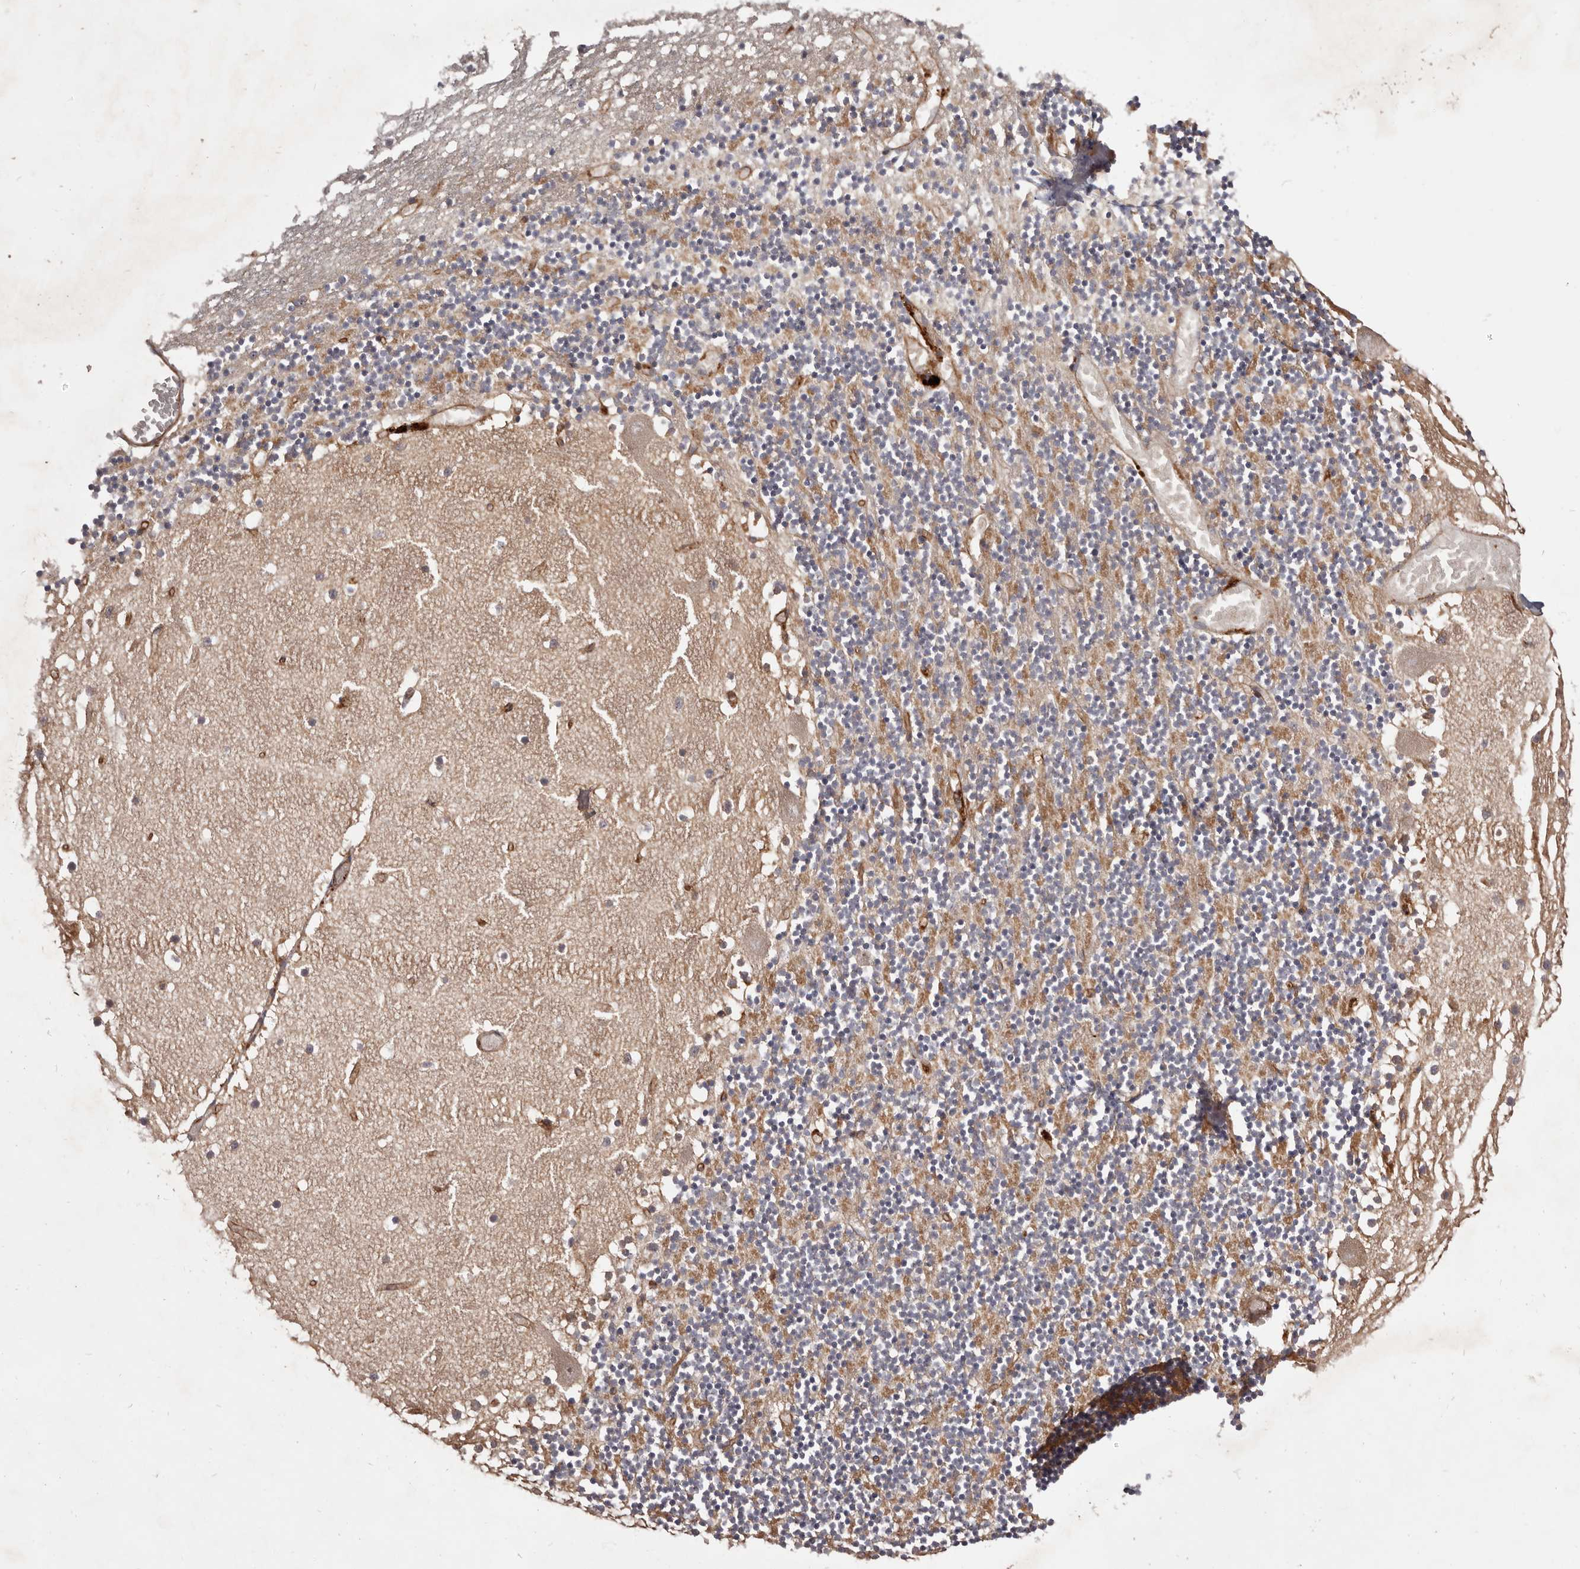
{"staining": {"intensity": "negative", "quantity": "none", "location": "none"}, "tissue": "cerebellum", "cell_type": "Cells in granular layer", "image_type": "normal", "snomed": [{"axis": "morphology", "description": "Normal tissue, NOS"}, {"axis": "topography", "description": "Cerebellum"}], "caption": "Photomicrograph shows no protein positivity in cells in granular layer of normal cerebellum. (DAB (3,3'-diaminobenzidine) immunohistochemistry, high magnification).", "gene": "GTPBP1", "patient": {"sex": "female", "age": 28}}